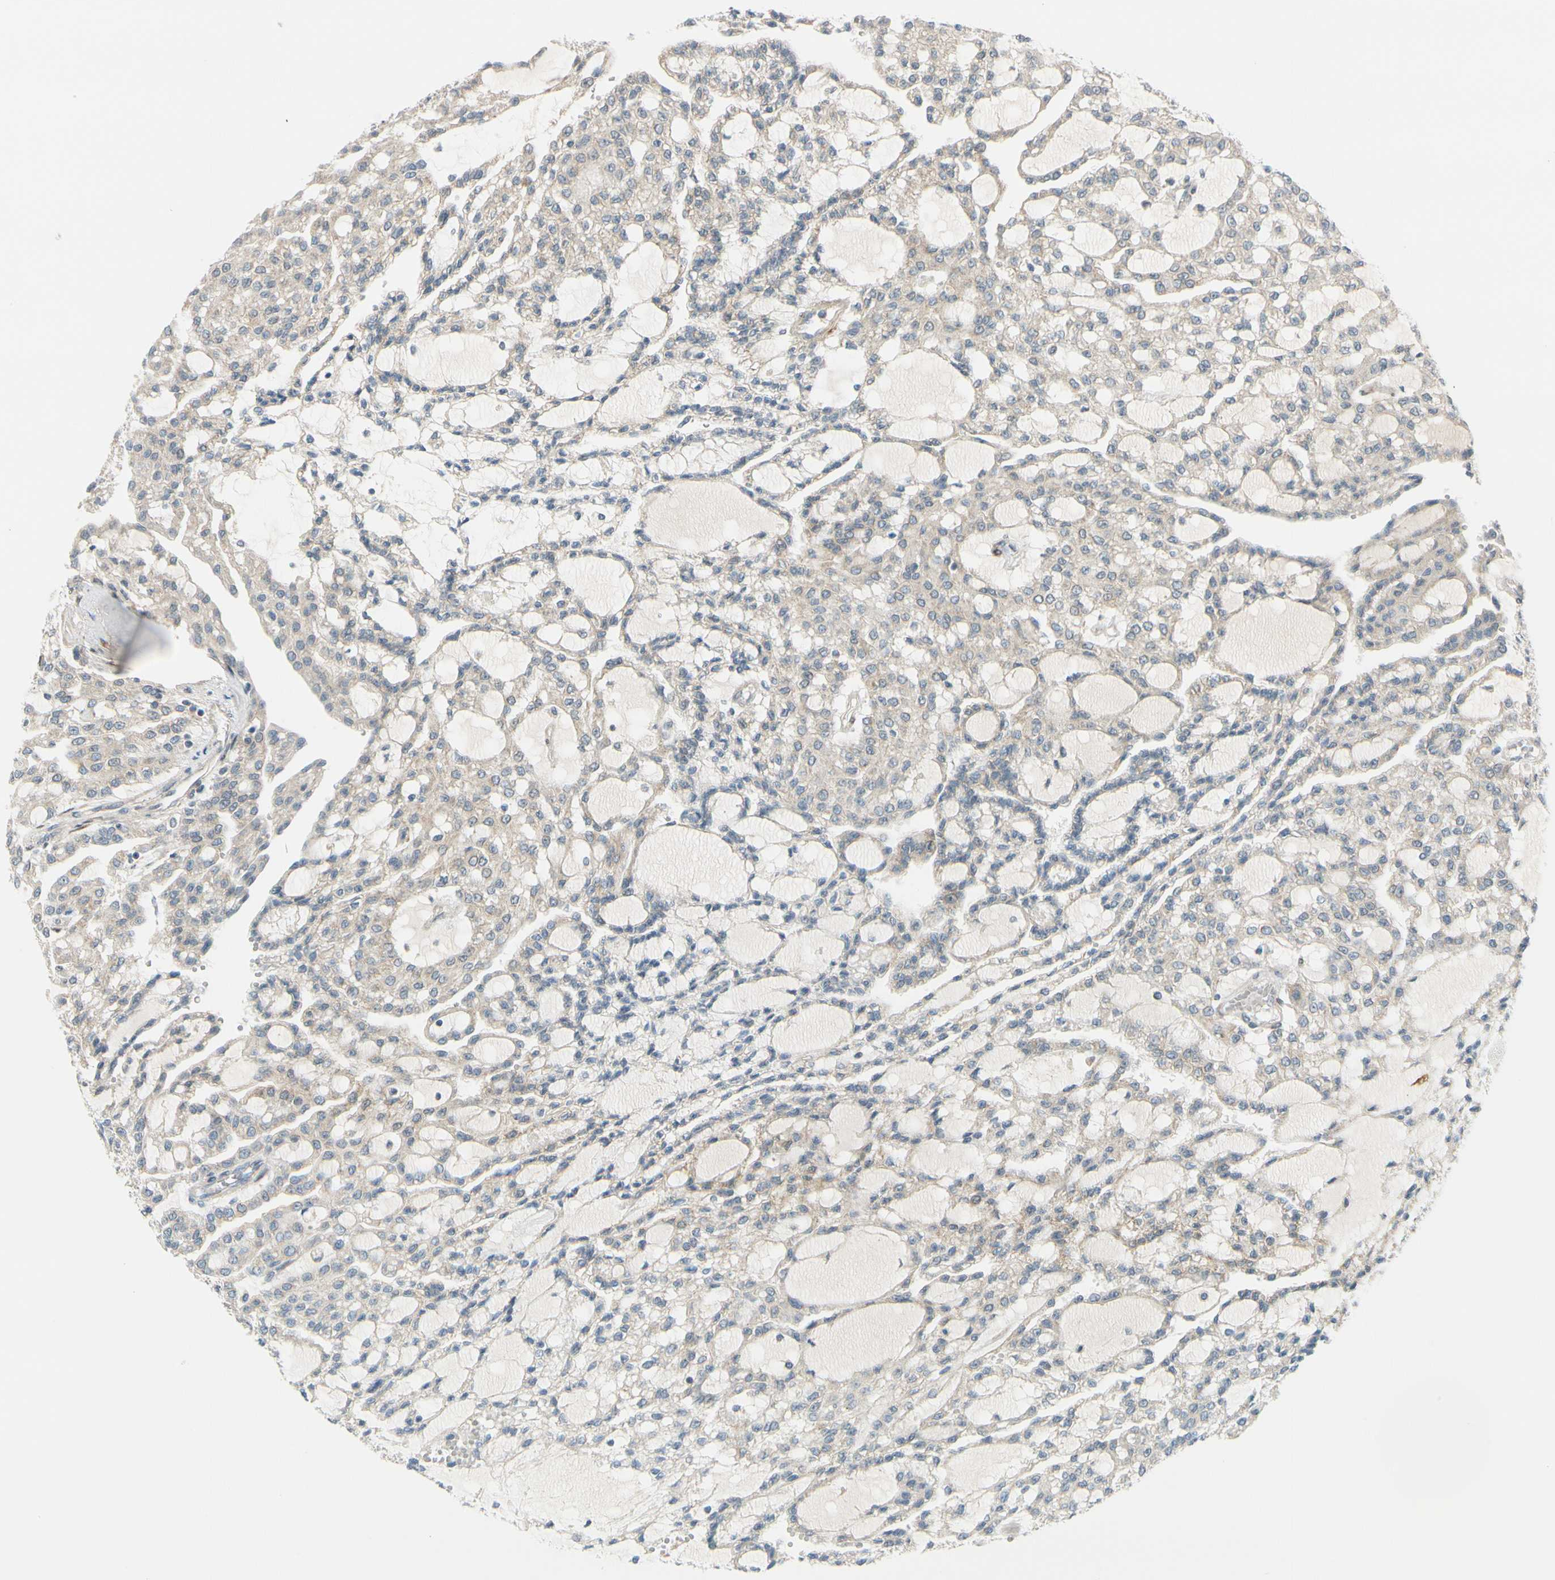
{"staining": {"intensity": "weak", "quantity": ">75%", "location": "cytoplasmic/membranous"}, "tissue": "renal cancer", "cell_type": "Tumor cells", "image_type": "cancer", "snomed": [{"axis": "morphology", "description": "Adenocarcinoma, NOS"}, {"axis": "topography", "description": "Kidney"}], "caption": "An image of human adenocarcinoma (renal) stained for a protein exhibits weak cytoplasmic/membranous brown staining in tumor cells.", "gene": "FHL2", "patient": {"sex": "male", "age": 63}}